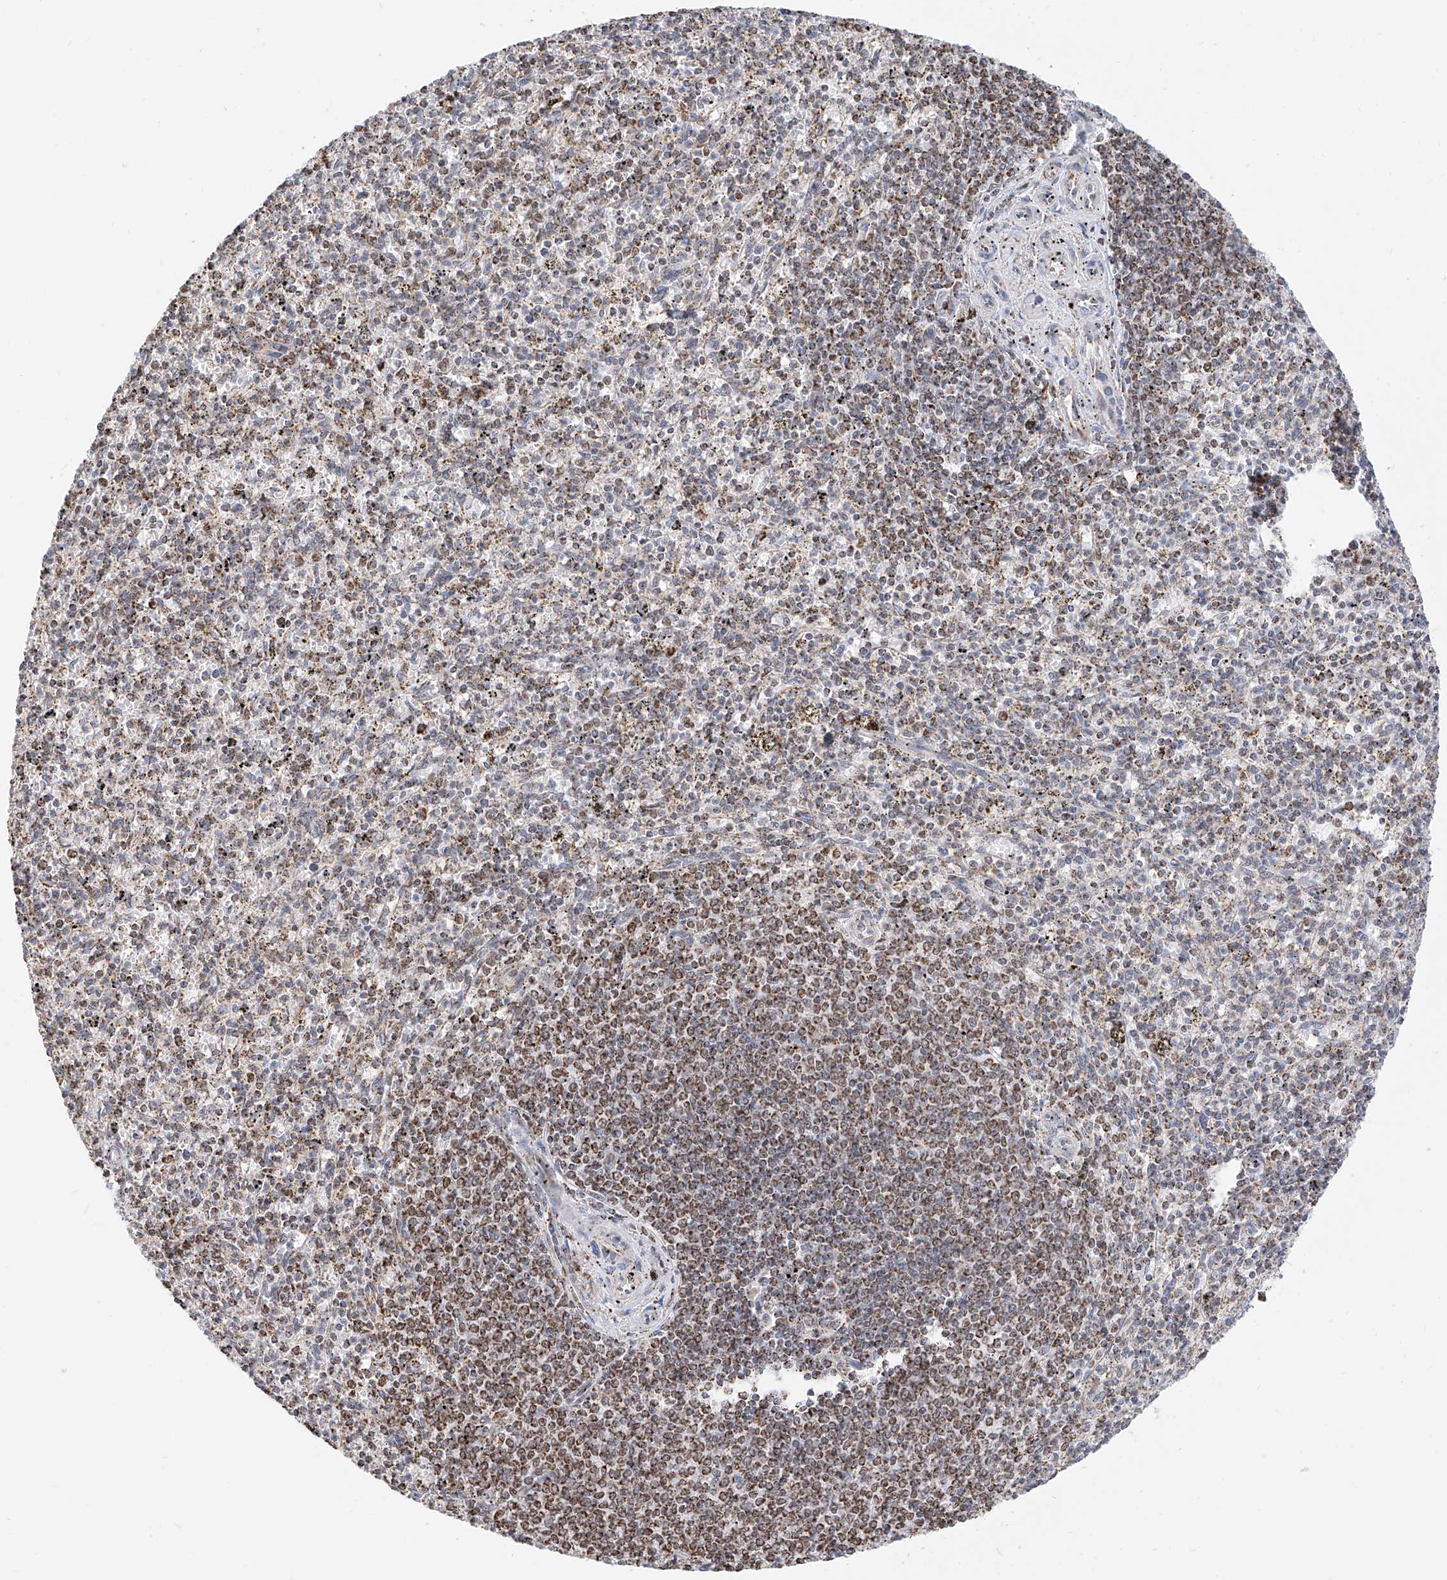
{"staining": {"intensity": "moderate", "quantity": "25%-75%", "location": "cytoplasmic/membranous"}, "tissue": "spleen", "cell_type": "Cells in red pulp", "image_type": "normal", "snomed": [{"axis": "morphology", "description": "Normal tissue, NOS"}, {"axis": "topography", "description": "Spleen"}], "caption": "Spleen stained for a protein (brown) displays moderate cytoplasmic/membranous positive expression in approximately 25%-75% of cells in red pulp.", "gene": "NALCN", "patient": {"sex": "male", "age": 72}}